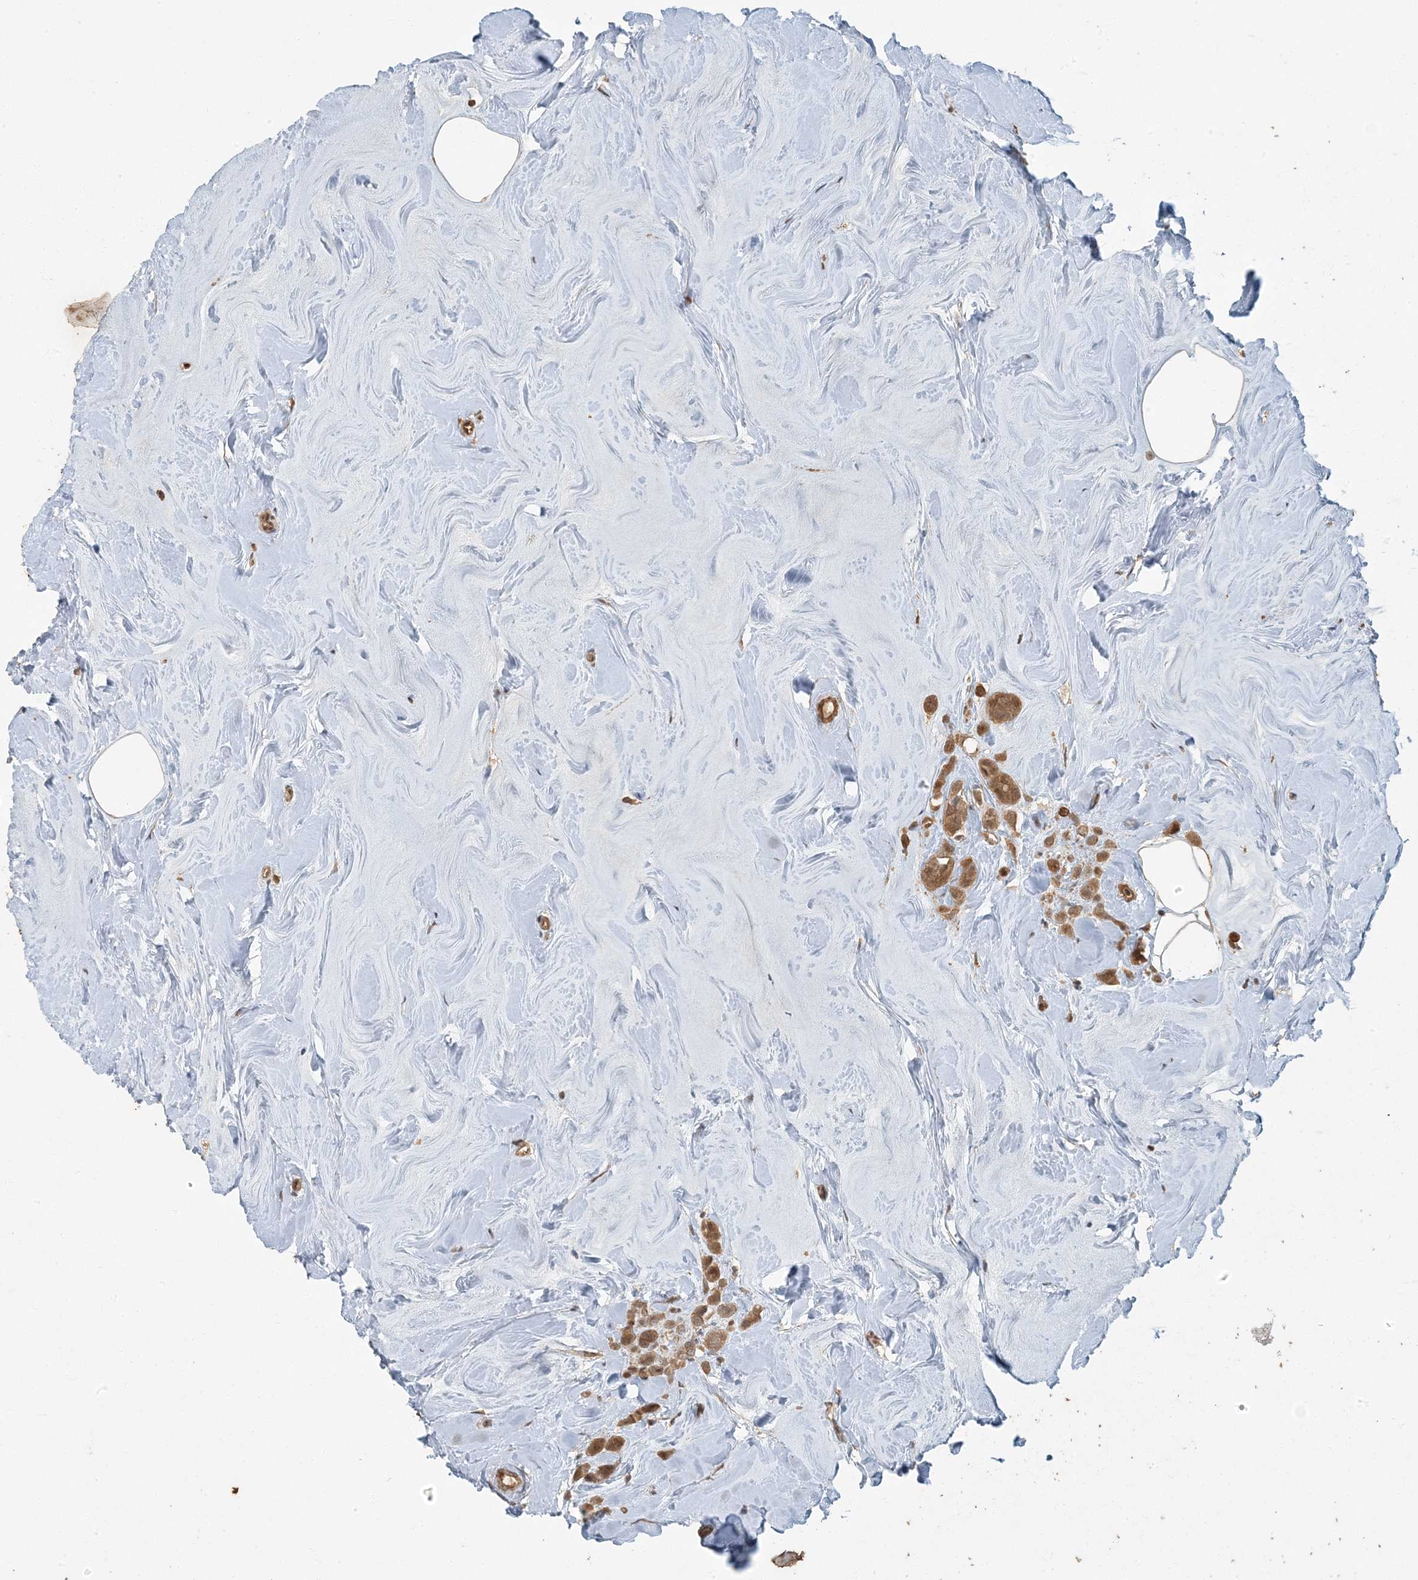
{"staining": {"intensity": "moderate", "quantity": ">75%", "location": "cytoplasmic/membranous"}, "tissue": "breast cancer", "cell_type": "Tumor cells", "image_type": "cancer", "snomed": [{"axis": "morphology", "description": "Lobular carcinoma"}, {"axis": "topography", "description": "Breast"}], "caption": "Immunohistochemical staining of breast cancer exhibits moderate cytoplasmic/membranous protein expression in about >75% of tumor cells. (IHC, brightfield microscopy, high magnification).", "gene": "AK9", "patient": {"sex": "female", "age": 47}}